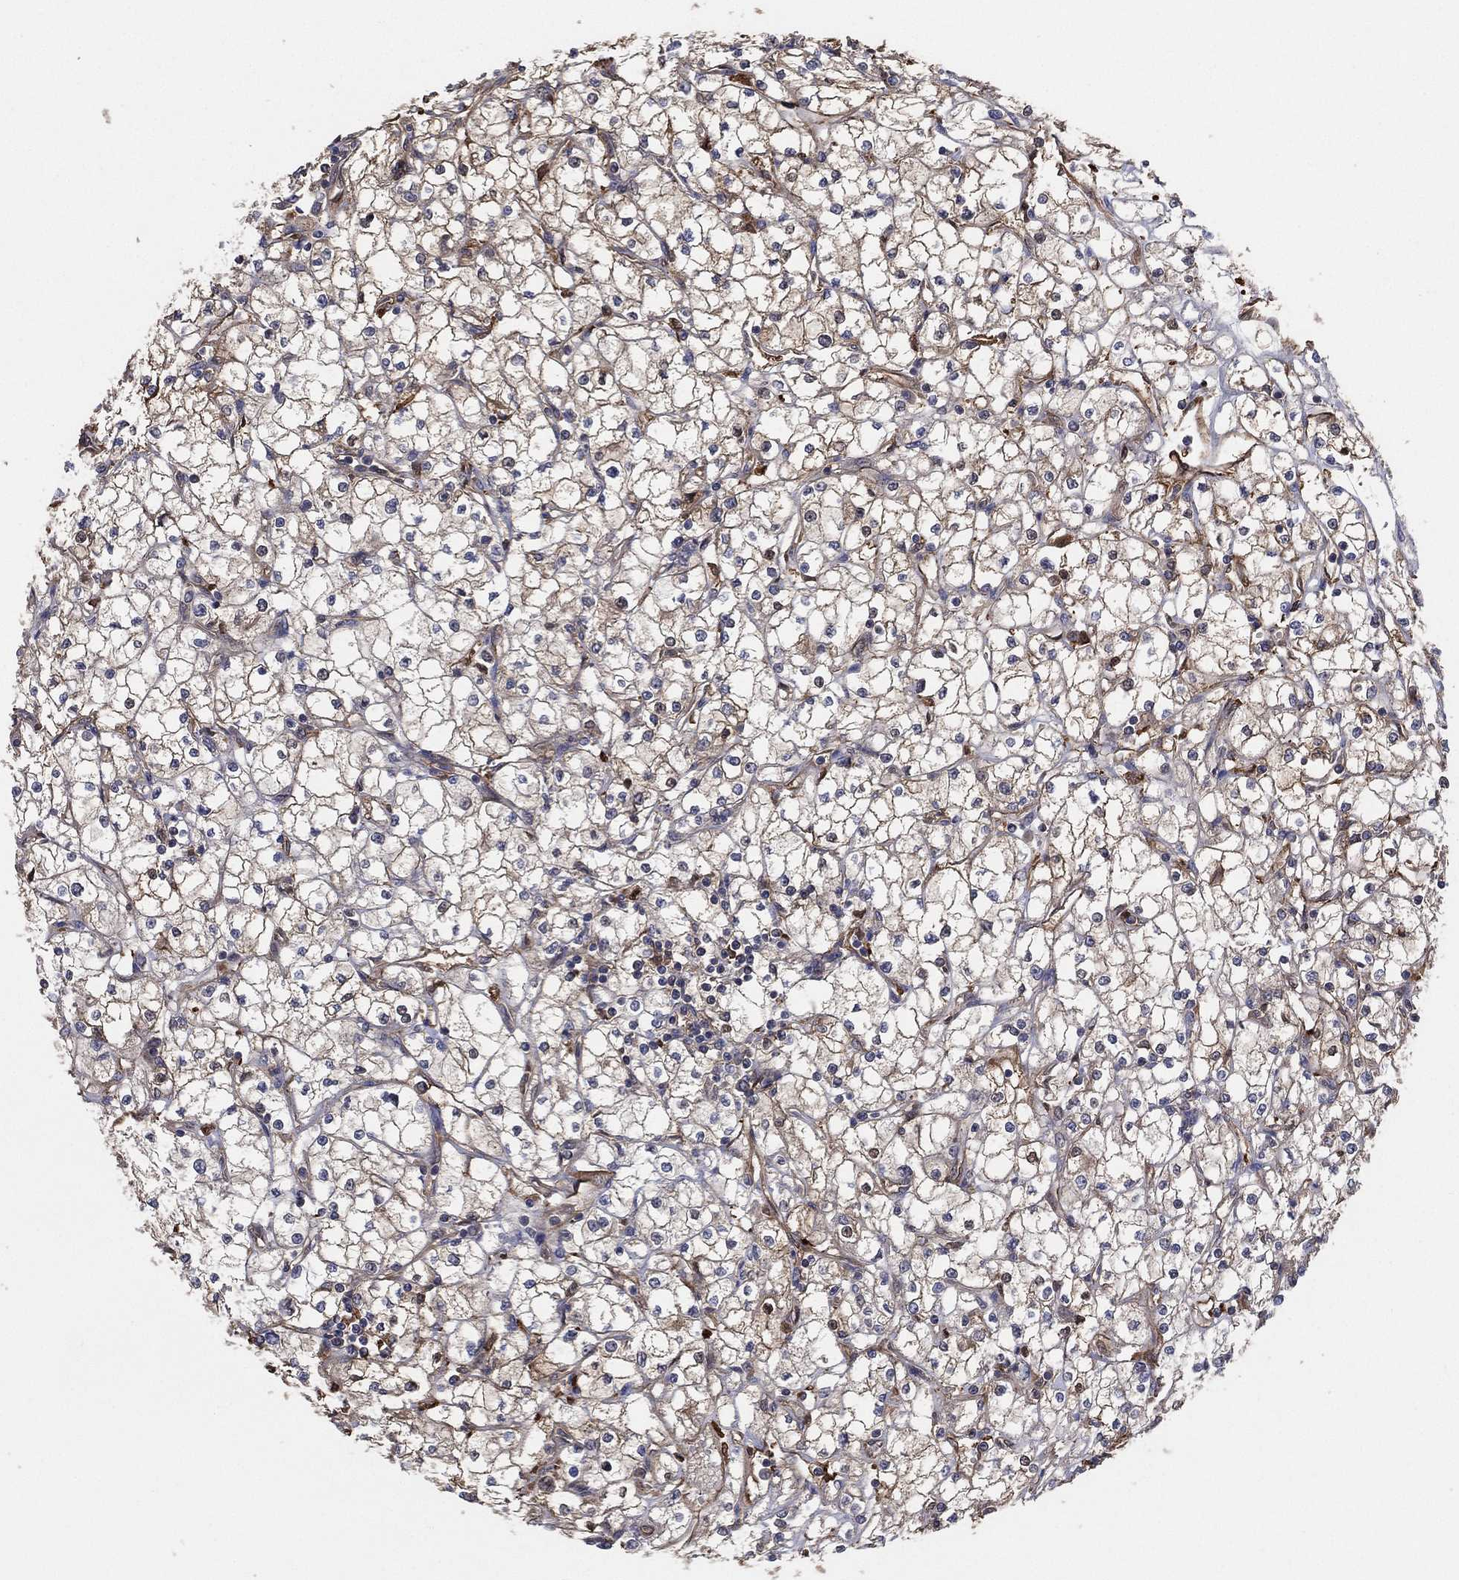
{"staining": {"intensity": "moderate", "quantity": "25%-75%", "location": "cytoplasmic/membranous"}, "tissue": "renal cancer", "cell_type": "Tumor cells", "image_type": "cancer", "snomed": [{"axis": "morphology", "description": "Adenocarcinoma, NOS"}, {"axis": "topography", "description": "Kidney"}], "caption": "Protein staining of renal adenocarcinoma tissue shows moderate cytoplasmic/membranous staining in about 25%-75% of tumor cells.", "gene": "PSMG4", "patient": {"sex": "male", "age": 67}}